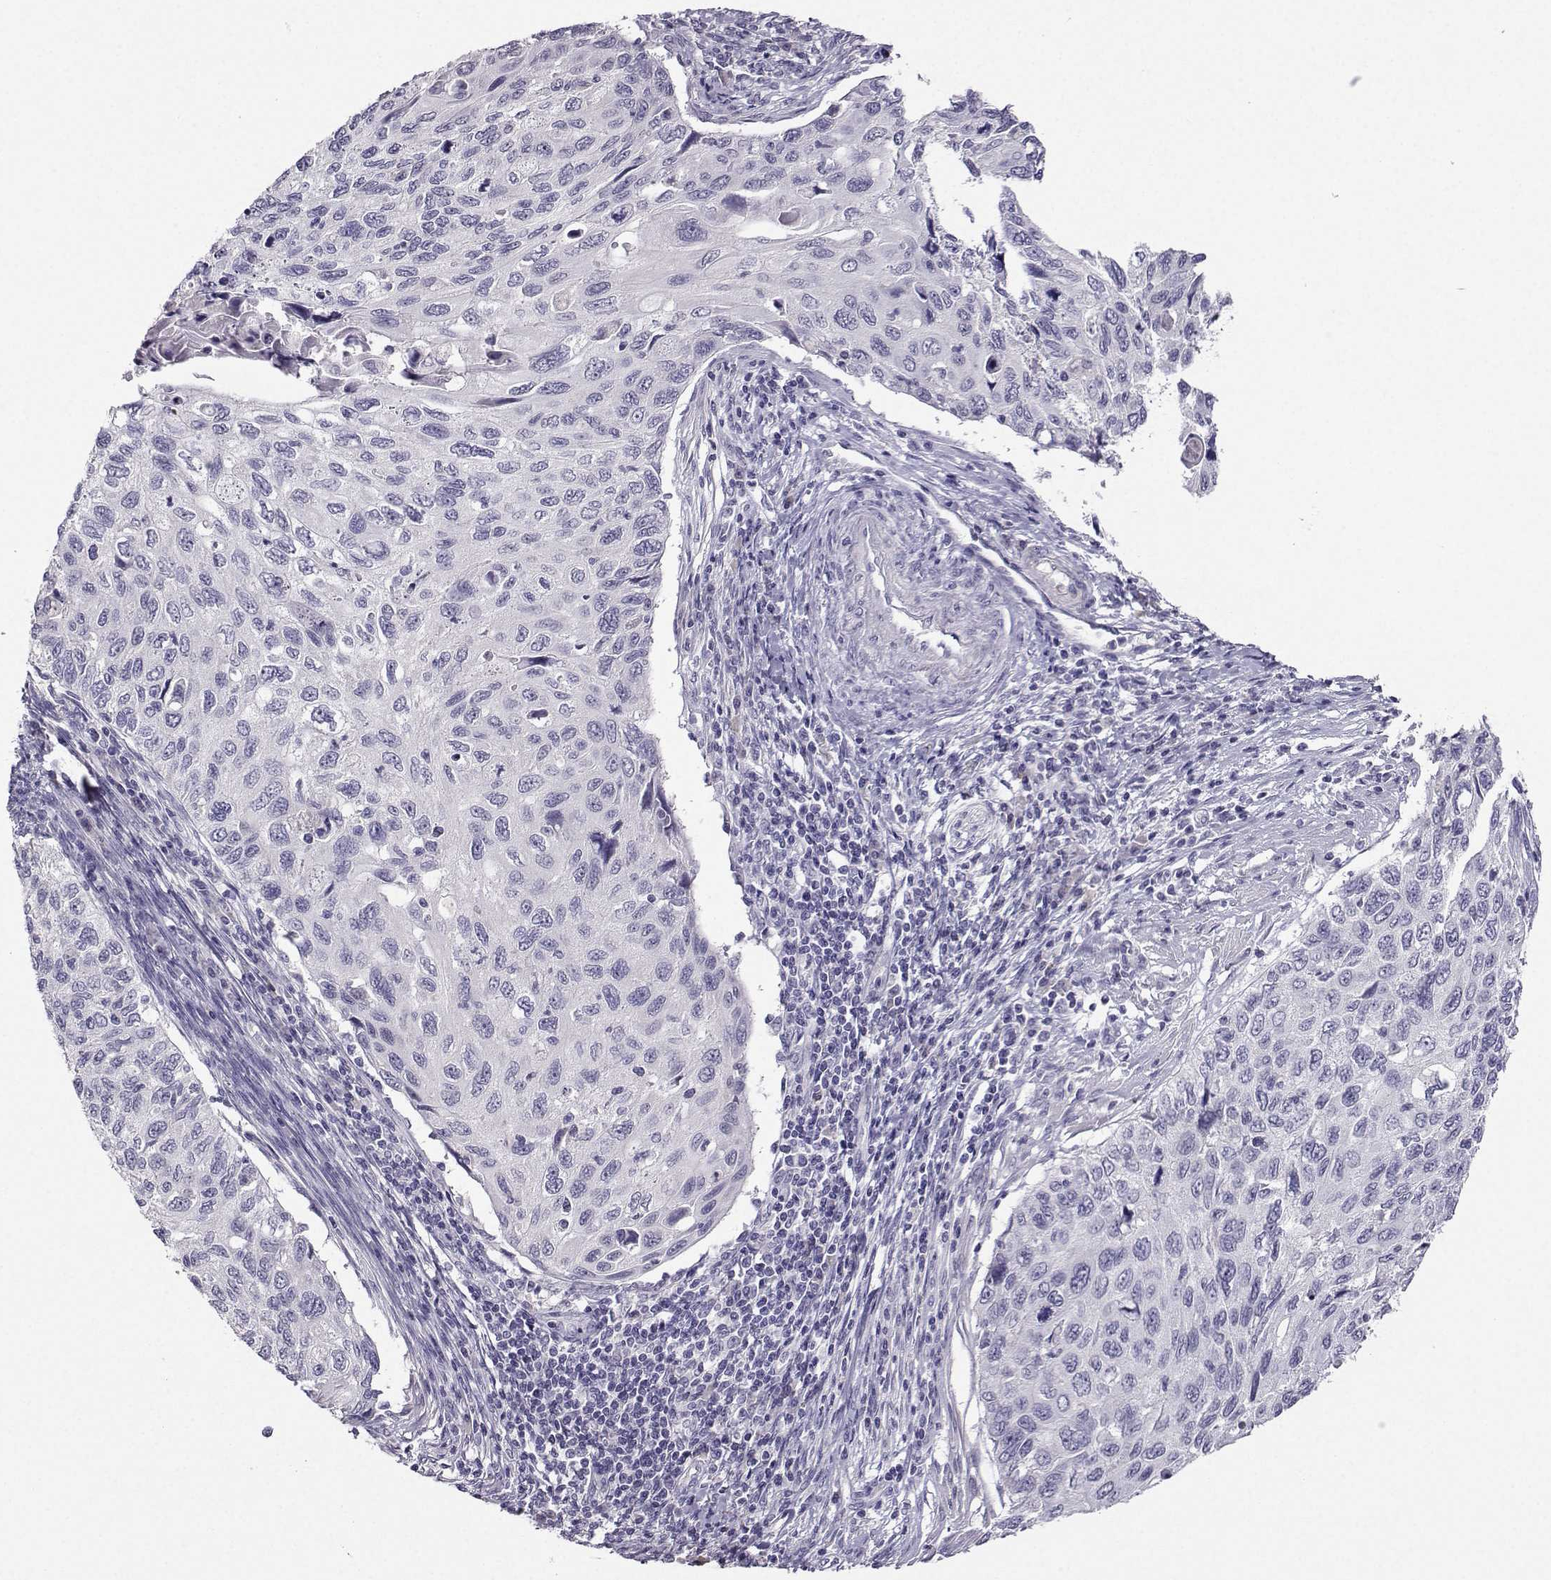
{"staining": {"intensity": "negative", "quantity": "none", "location": "none"}, "tissue": "cervical cancer", "cell_type": "Tumor cells", "image_type": "cancer", "snomed": [{"axis": "morphology", "description": "Squamous cell carcinoma, NOS"}, {"axis": "topography", "description": "Cervix"}], "caption": "High magnification brightfield microscopy of squamous cell carcinoma (cervical) stained with DAB (3,3'-diaminobenzidine) (brown) and counterstained with hematoxylin (blue): tumor cells show no significant expression.", "gene": "CRYBB1", "patient": {"sex": "female", "age": 70}}